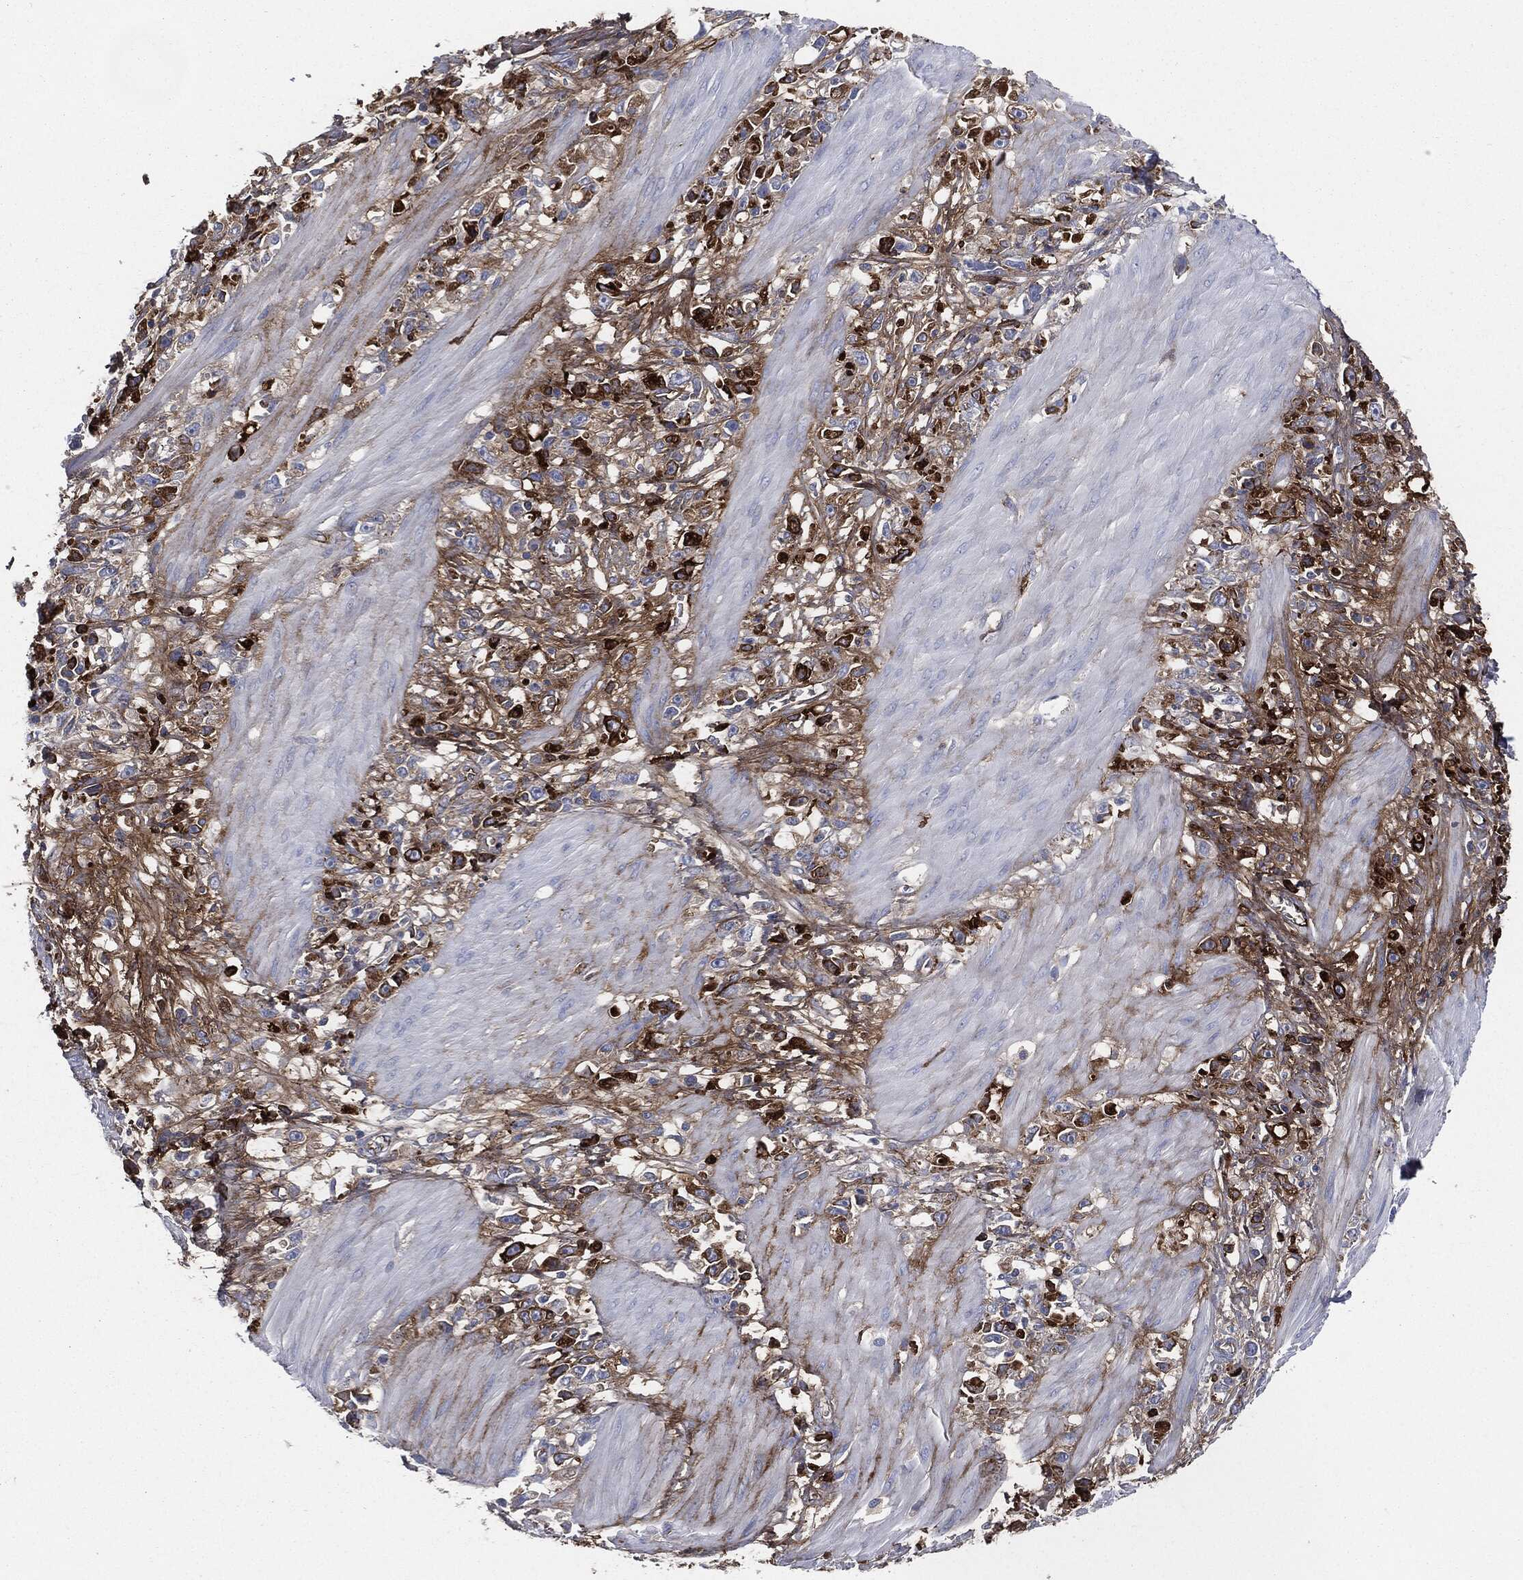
{"staining": {"intensity": "strong", "quantity": "<25%", "location": "cytoplasmic/membranous"}, "tissue": "stomach cancer", "cell_type": "Tumor cells", "image_type": "cancer", "snomed": [{"axis": "morphology", "description": "Adenocarcinoma, NOS"}, {"axis": "topography", "description": "Stomach"}], "caption": "Protein staining of adenocarcinoma (stomach) tissue demonstrates strong cytoplasmic/membranous expression in about <25% of tumor cells.", "gene": "APOB", "patient": {"sex": "female", "age": 59}}